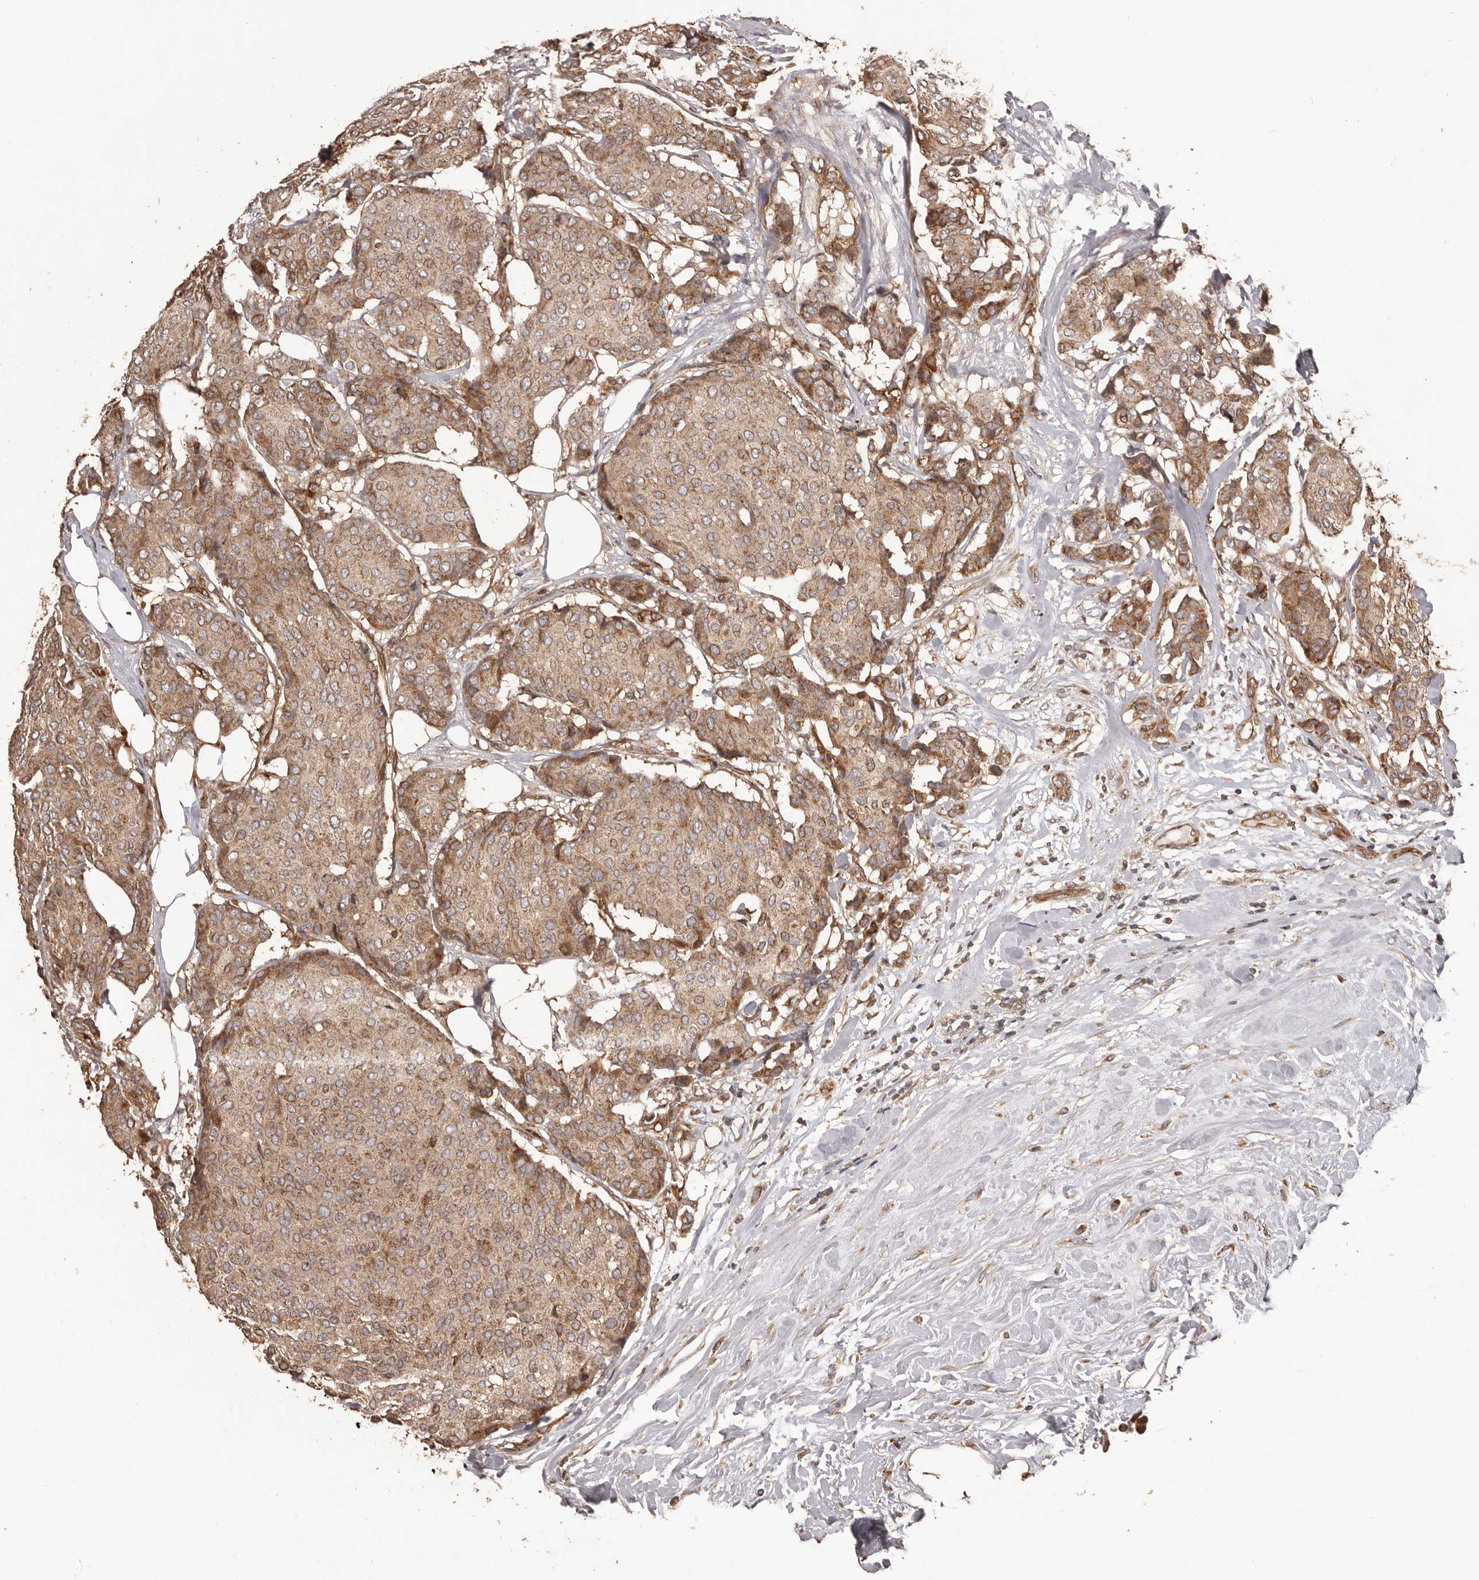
{"staining": {"intensity": "moderate", "quantity": ">75%", "location": "cytoplasmic/membranous"}, "tissue": "breast cancer", "cell_type": "Tumor cells", "image_type": "cancer", "snomed": [{"axis": "morphology", "description": "Duct carcinoma"}, {"axis": "topography", "description": "Breast"}], "caption": "The photomicrograph demonstrates immunohistochemical staining of infiltrating ductal carcinoma (breast). There is moderate cytoplasmic/membranous positivity is appreciated in about >75% of tumor cells.", "gene": "QRSL1", "patient": {"sex": "female", "age": 75}}